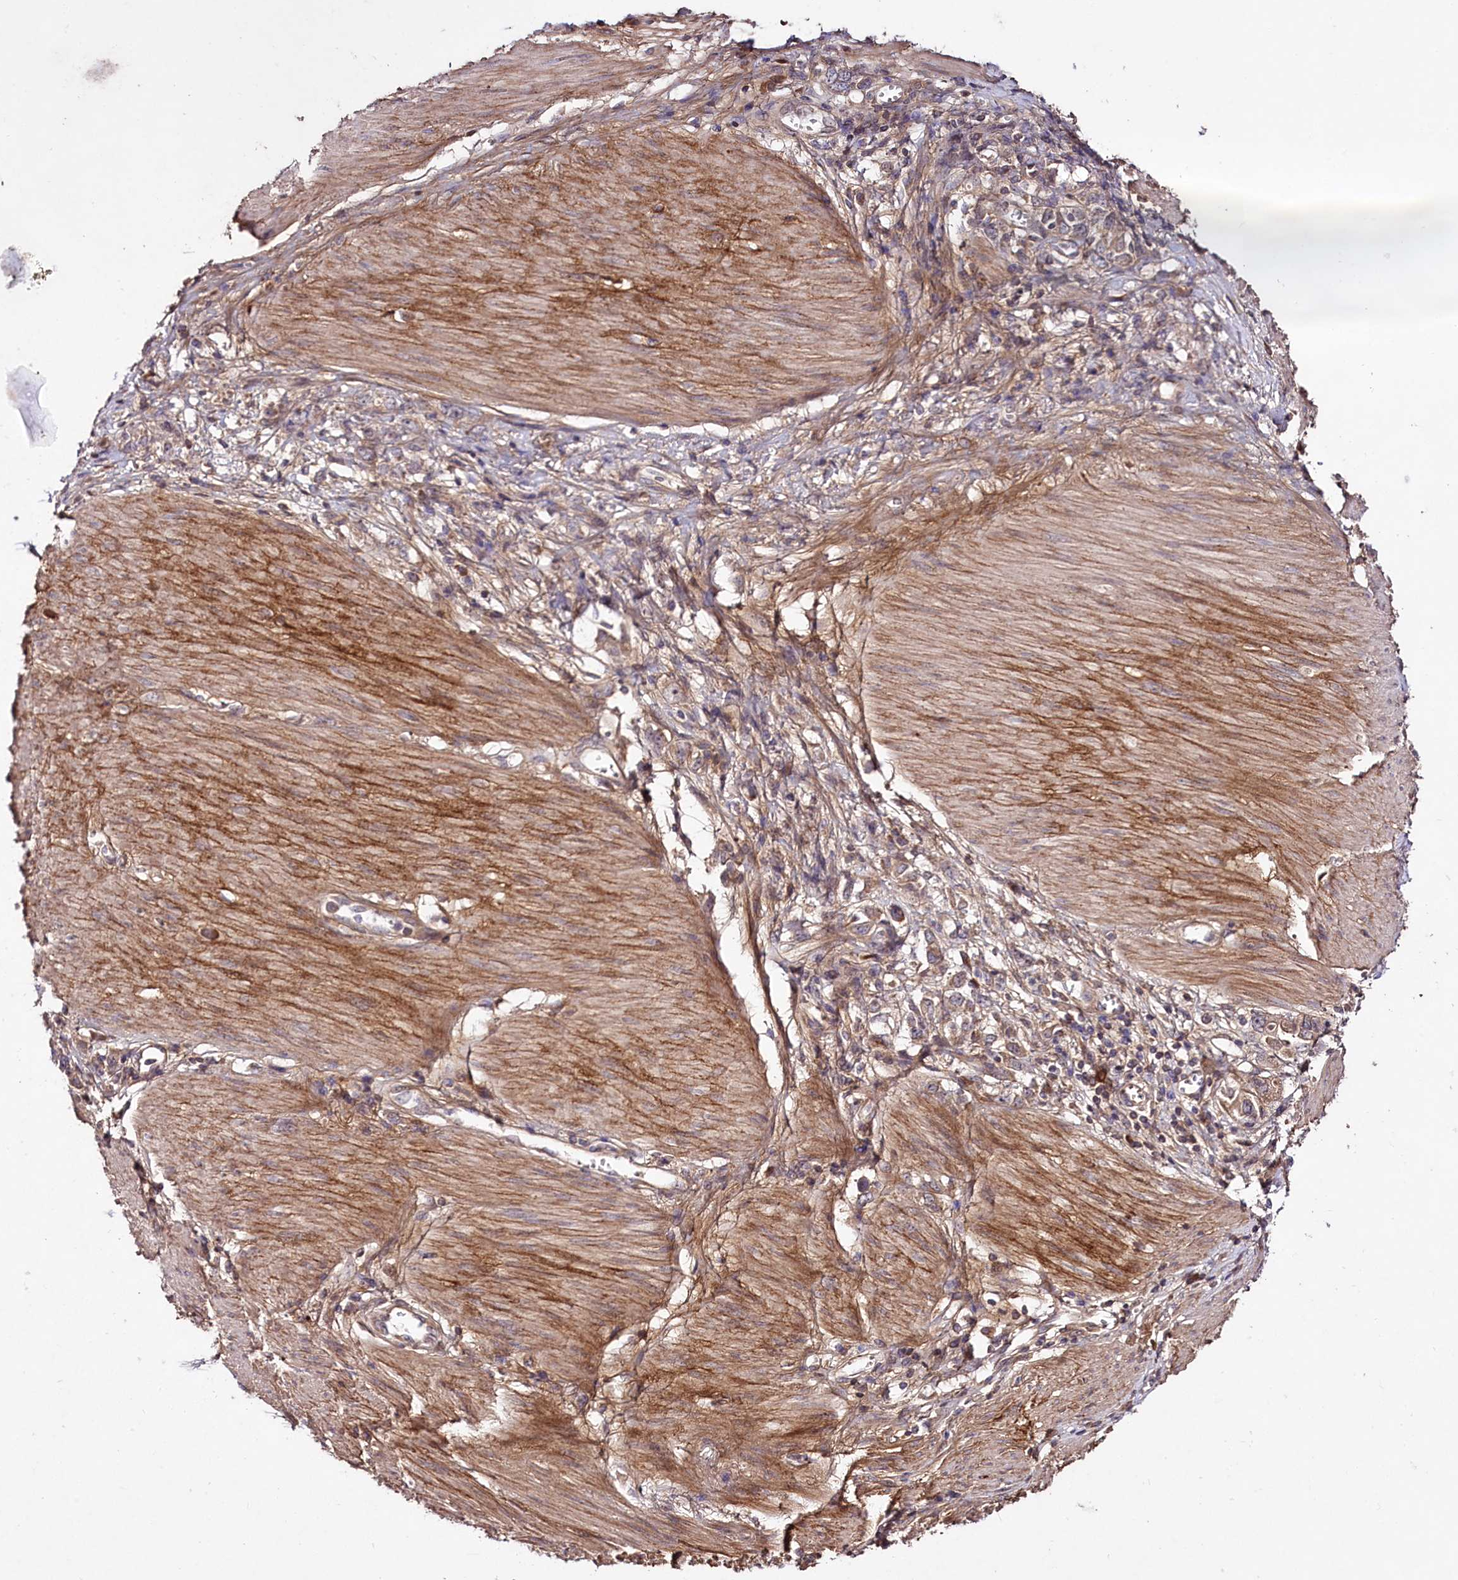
{"staining": {"intensity": "weak", "quantity": "<25%", "location": "cytoplasmic/membranous"}, "tissue": "stomach cancer", "cell_type": "Tumor cells", "image_type": "cancer", "snomed": [{"axis": "morphology", "description": "Adenocarcinoma, NOS"}, {"axis": "topography", "description": "Stomach"}], "caption": "Tumor cells show no significant positivity in stomach adenocarcinoma.", "gene": "TNPO3", "patient": {"sex": "female", "age": 76}}